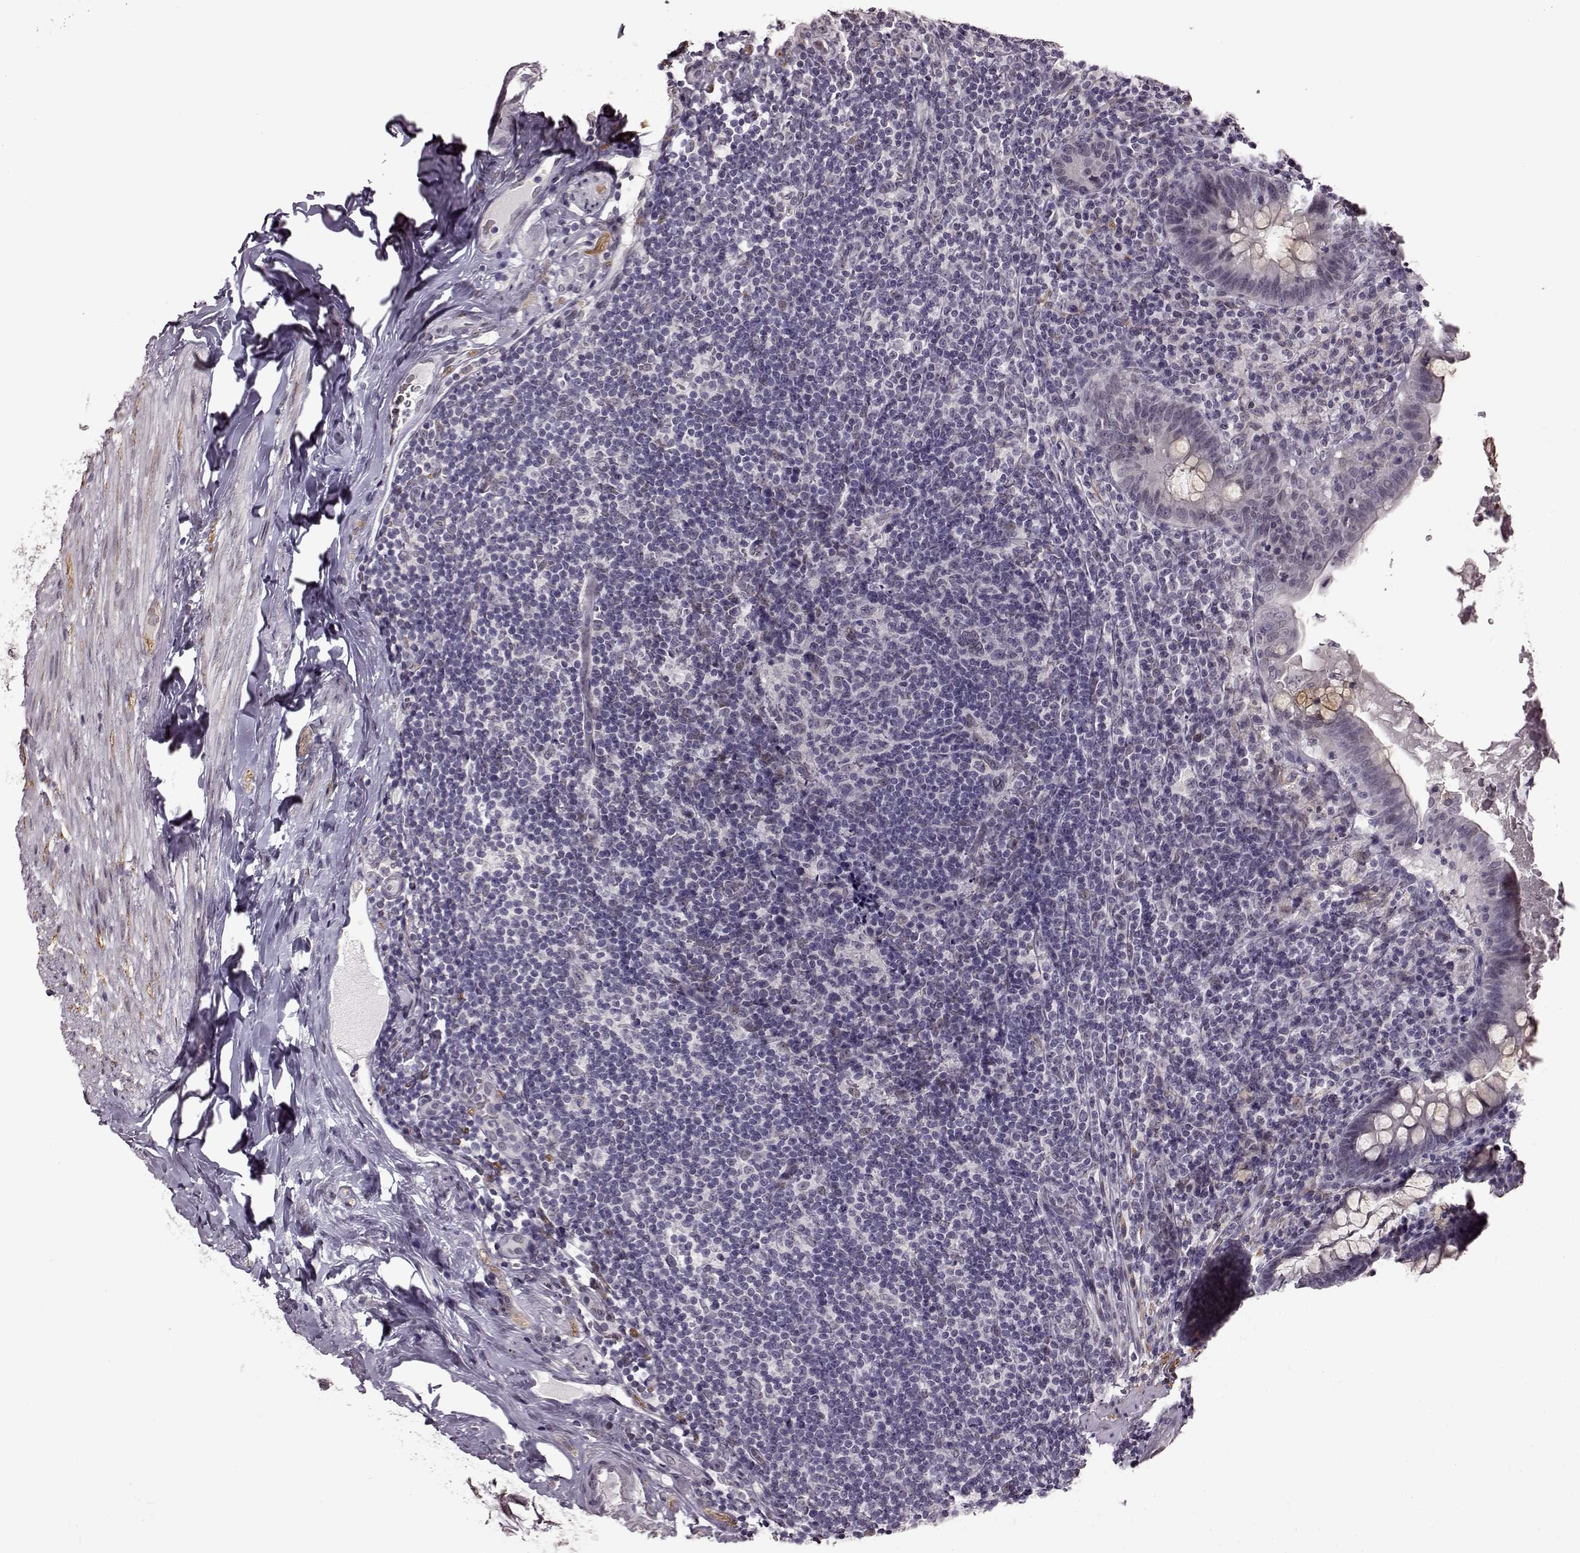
{"staining": {"intensity": "negative", "quantity": "none", "location": "none"}, "tissue": "appendix", "cell_type": "Glandular cells", "image_type": "normal", "snomed": [{"axis": "morphology", "description": "Normal tissue, NOS"}, {"axis": "topography", "description": "Appendix"}], "caption": "A high-resolution image shows IHC staining of normal appendix, which shows no significant expression in glandular cells. Brightfield microscopy of immunohistochemistry stained with DAB (brown) and hematoxylin (blue), captured at high magnification.", "gene": "STX1A", "patient": {"sex": "male", "age": 47}}